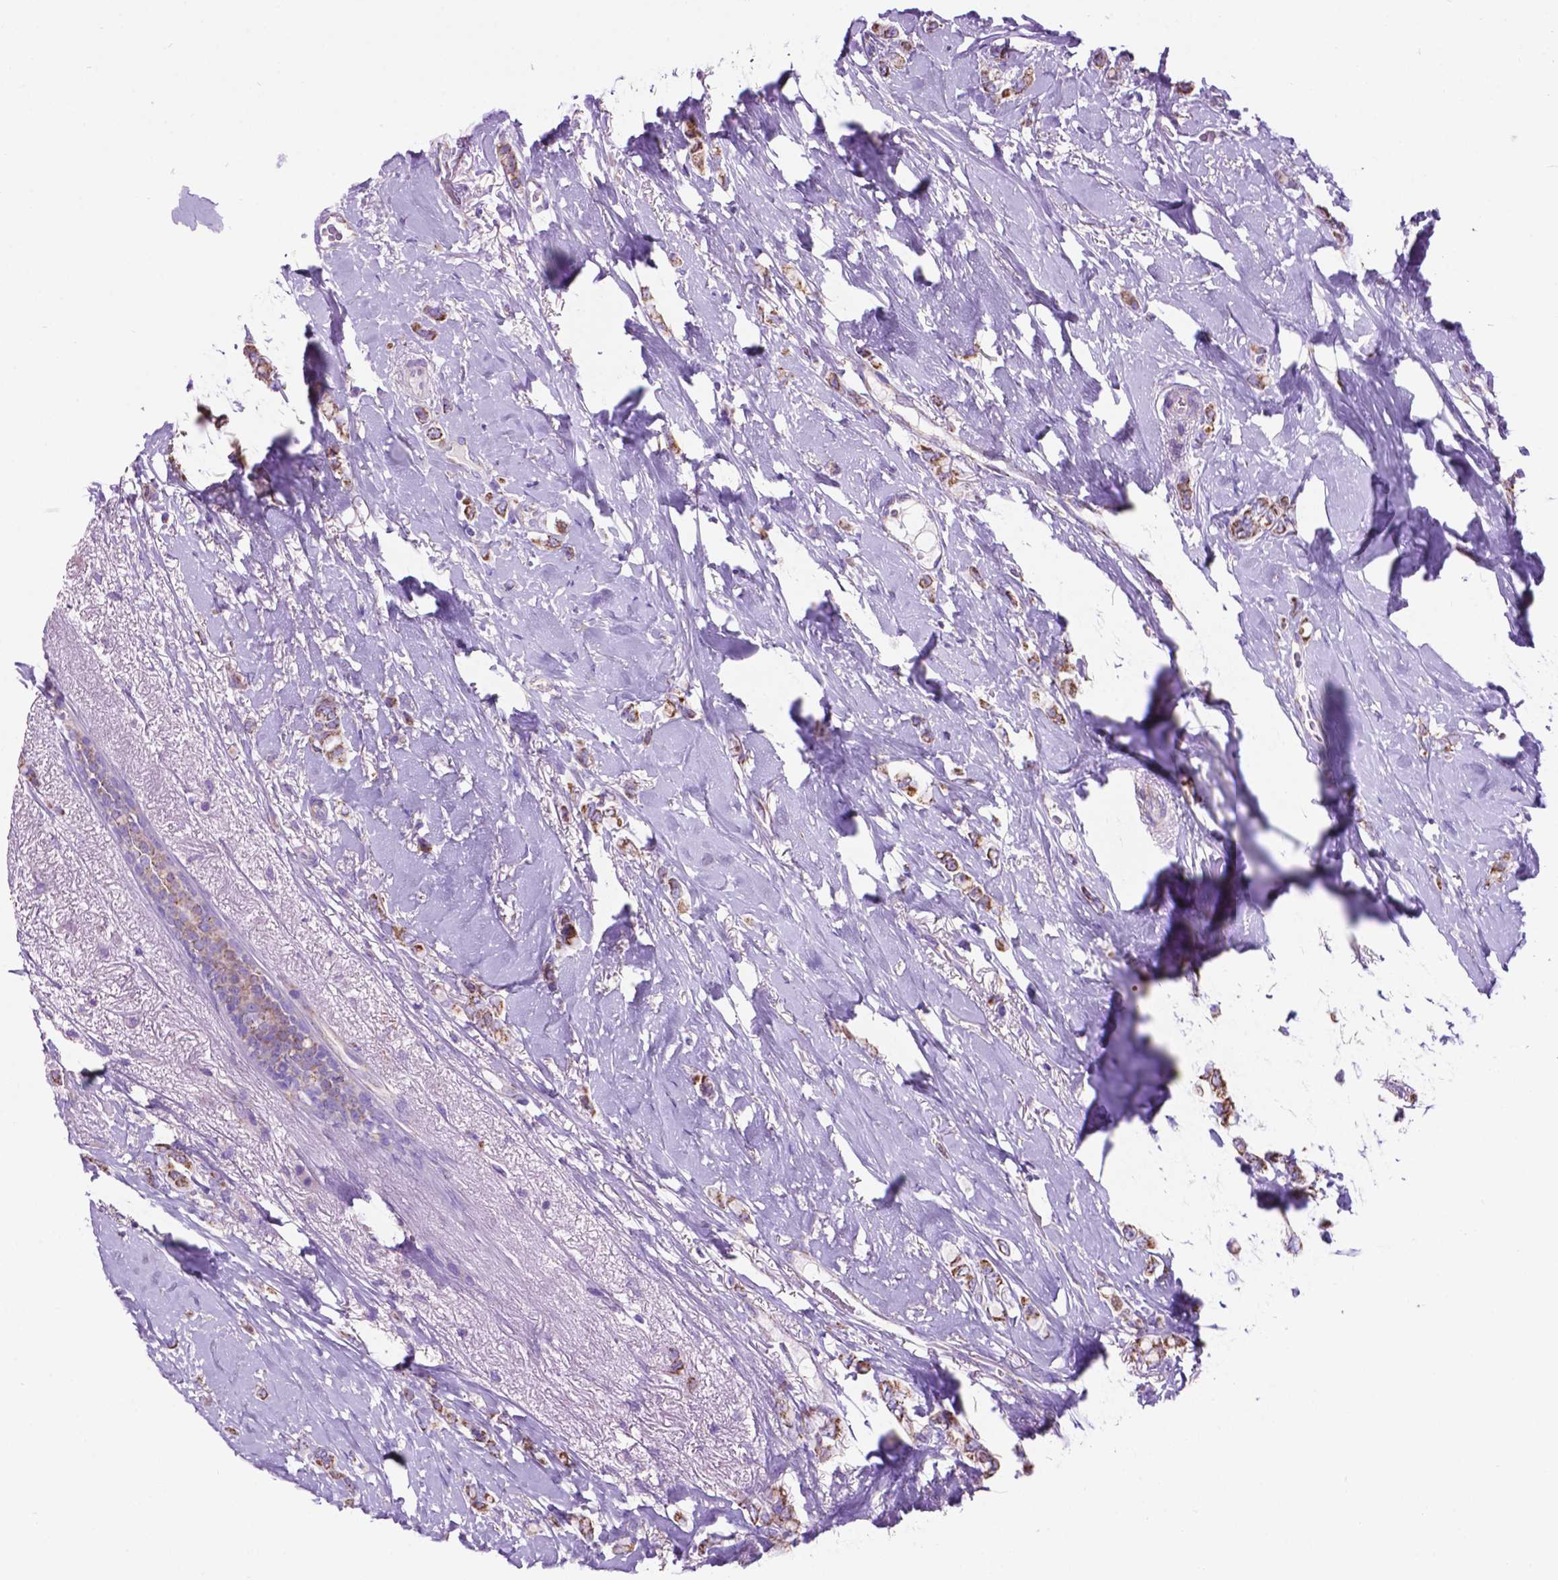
{"staining": {"intensity": "moderate", "quantity": "25%-75%", "location": "cytoplasmic/membranous"}, "tissue": "breast cancer", "cell_type": "Tumor cells", "image_type": "cancer", "snomed": [{"axis": "morphology", "description": "Lobular carcinoma"}, {"axis": "topography", "description": "Breast"}], "caption": "Brown immunohistochemical staining in human lobular carcinoma (breast) reveals moderate cytoplasmic/membranous staining in about 25%-75% of tumor cells.", "gene": "TMEM121B", "patient": {"sex": "female", "age": 66}}